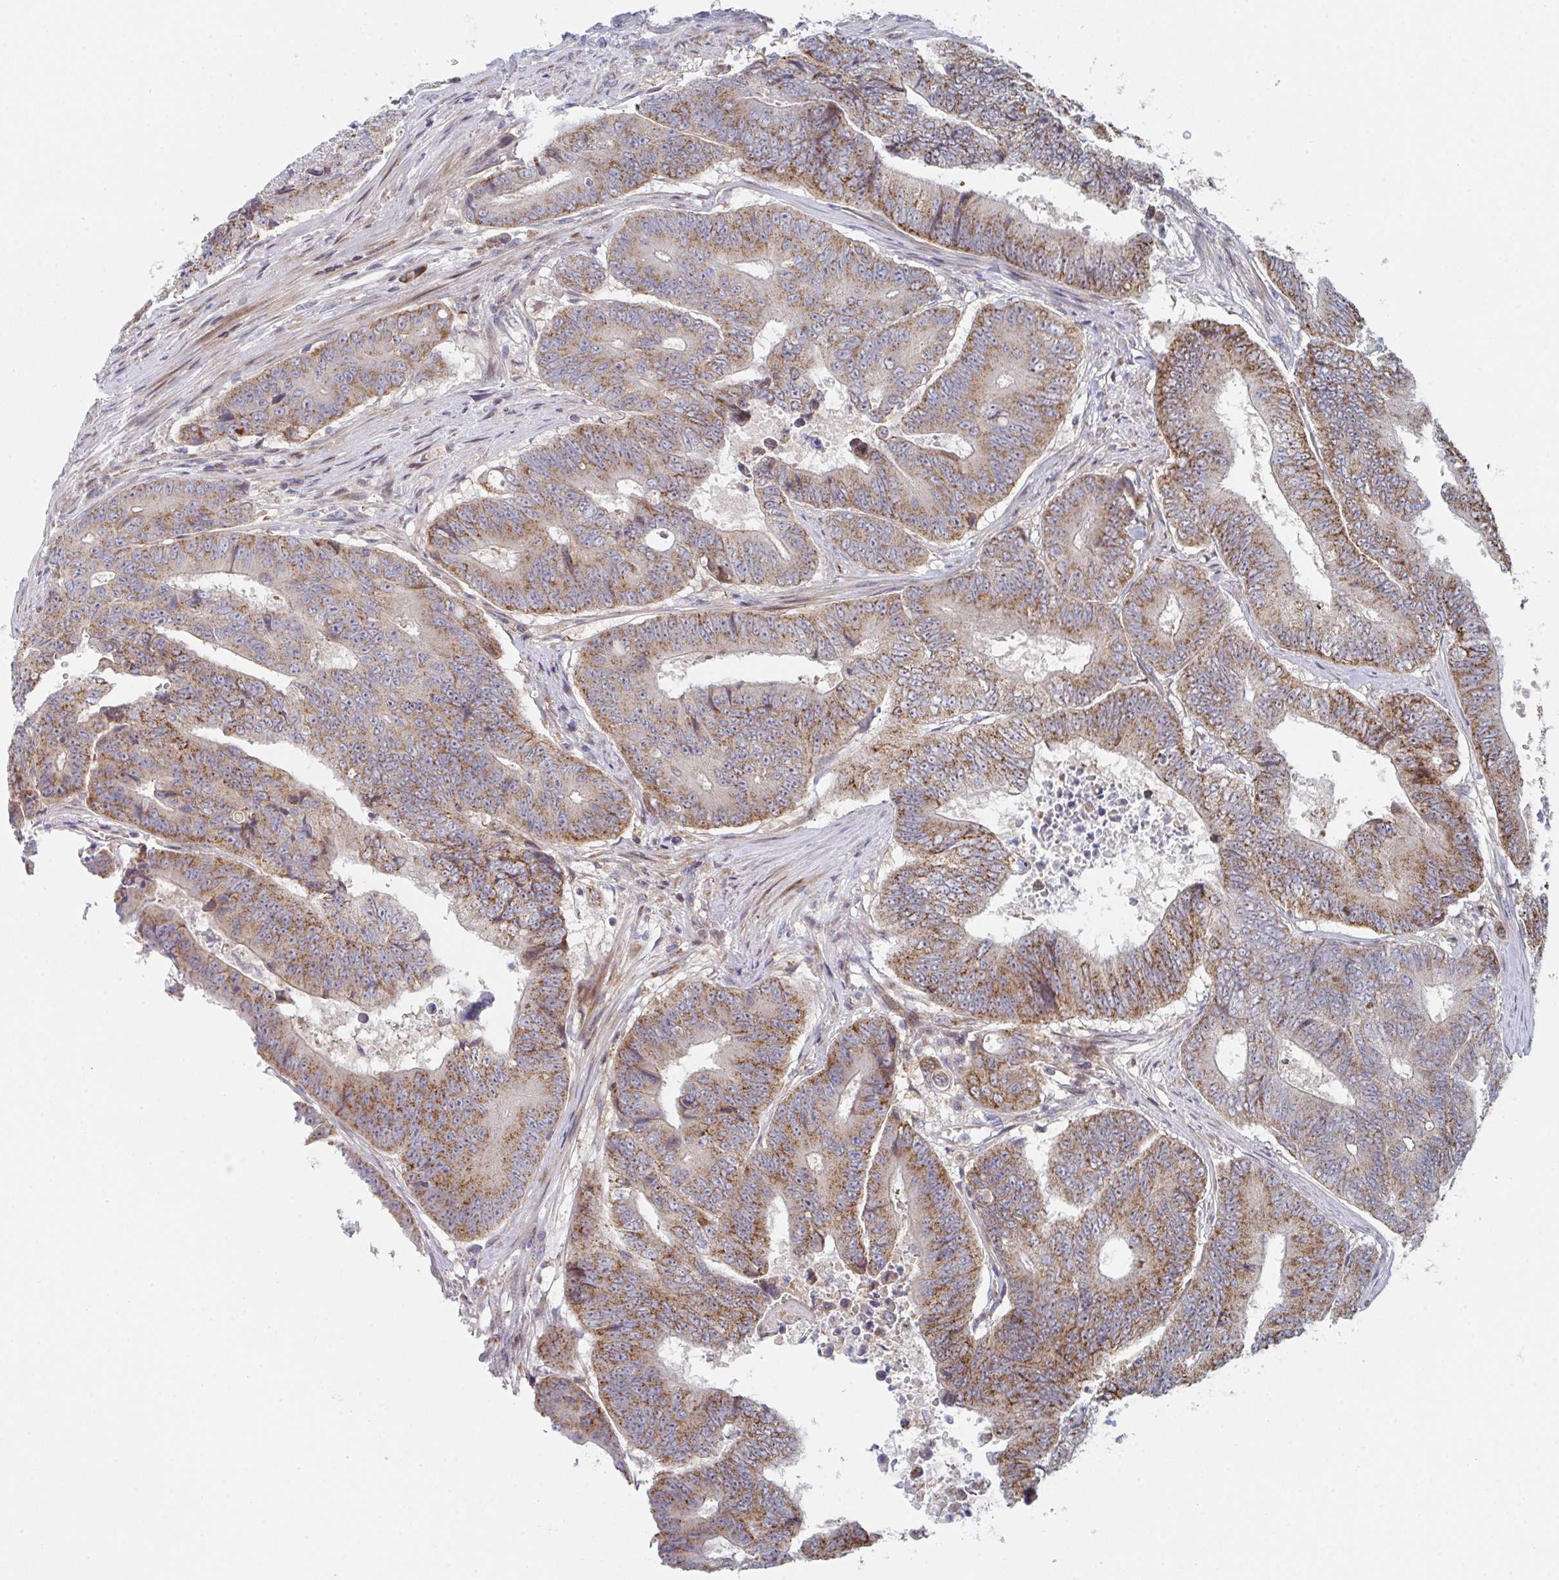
{"staining": {"intensity": "moderate", "quantity": ">75%", "location": "cytoplasmic/membranous"}, "tissue": "colorectal cancer", "cell_type": "Tumor cells", "image_type": "cancer", "snomed": [{"axis": "morphology", "description": "Adenocarcinoma, NOS"}, {"axis": "topography", "description": "Colon"}], "caption": "An image of adenocarcinoma (colorectal) stained for a protein exhibits moderate cytoplasmic/membranous brown staining in tumor cells. The staining is performed using DAB (3,3'-diaminobenzidine) brown chromogen to label protein expression. The nuclei are counter-stained blue using hematoxylin.", "gene": "ZNF644", "patient": {"sex": "female", "age": 48}}